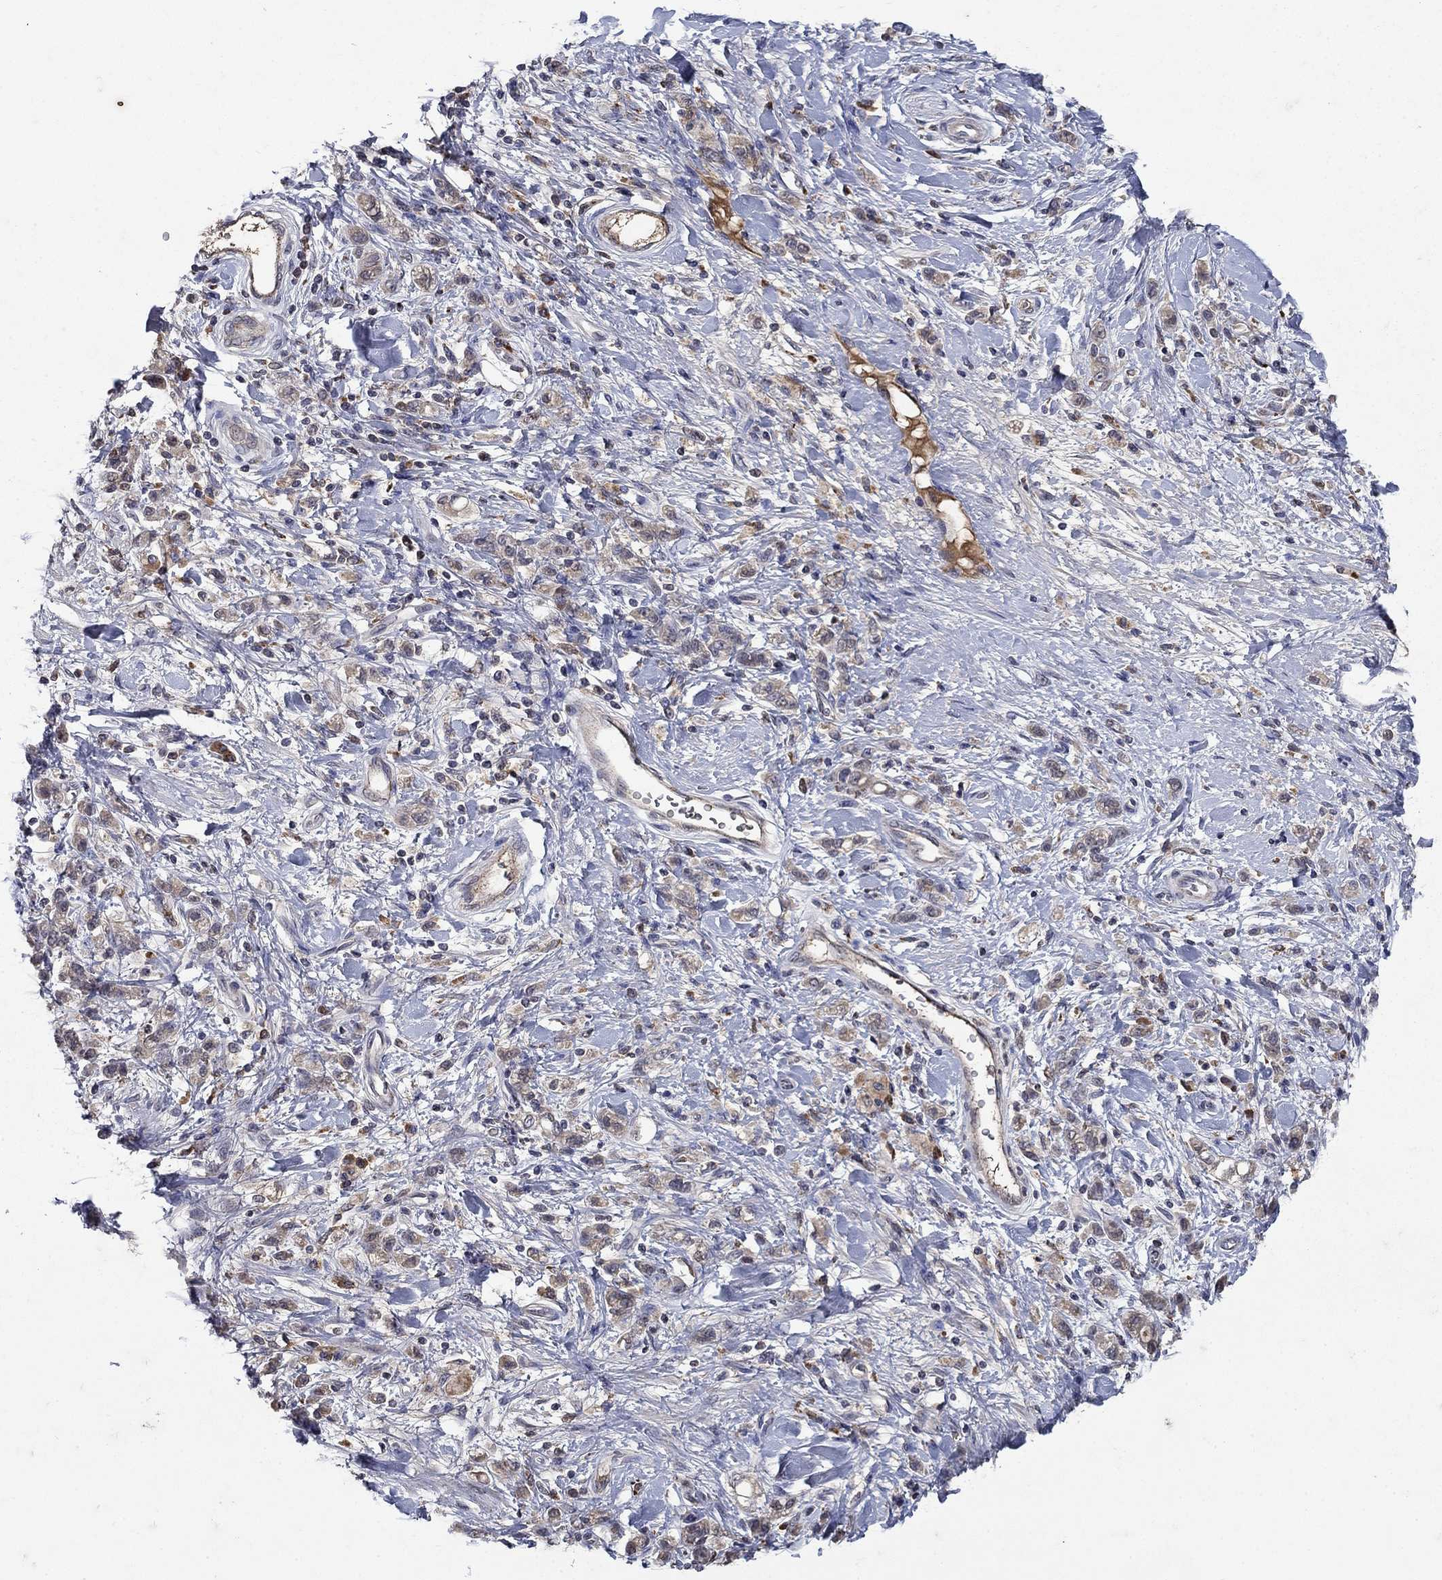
{"staining": {"intensity": "weak", "quantity": "25%-75%", "location": "cytoplasmic/membranous"}, "tissue": "stomach cancer", "cell_type": "Tumor cells", "image_type": "cancer", "snomed": [{"axis": "morphology", "description": "Adenocarcinoma, NOS"}, {"axis": "topography", "description": "Stomach"}], "caption": "Protein expression analysis of human stomach adenocarcinoma reveals weak cytoplasmic/membranous positivity in approximately 25%-75% of tumor cells.", "gene": "NPC2", "patient": {"sex": "male", "age": 77}}